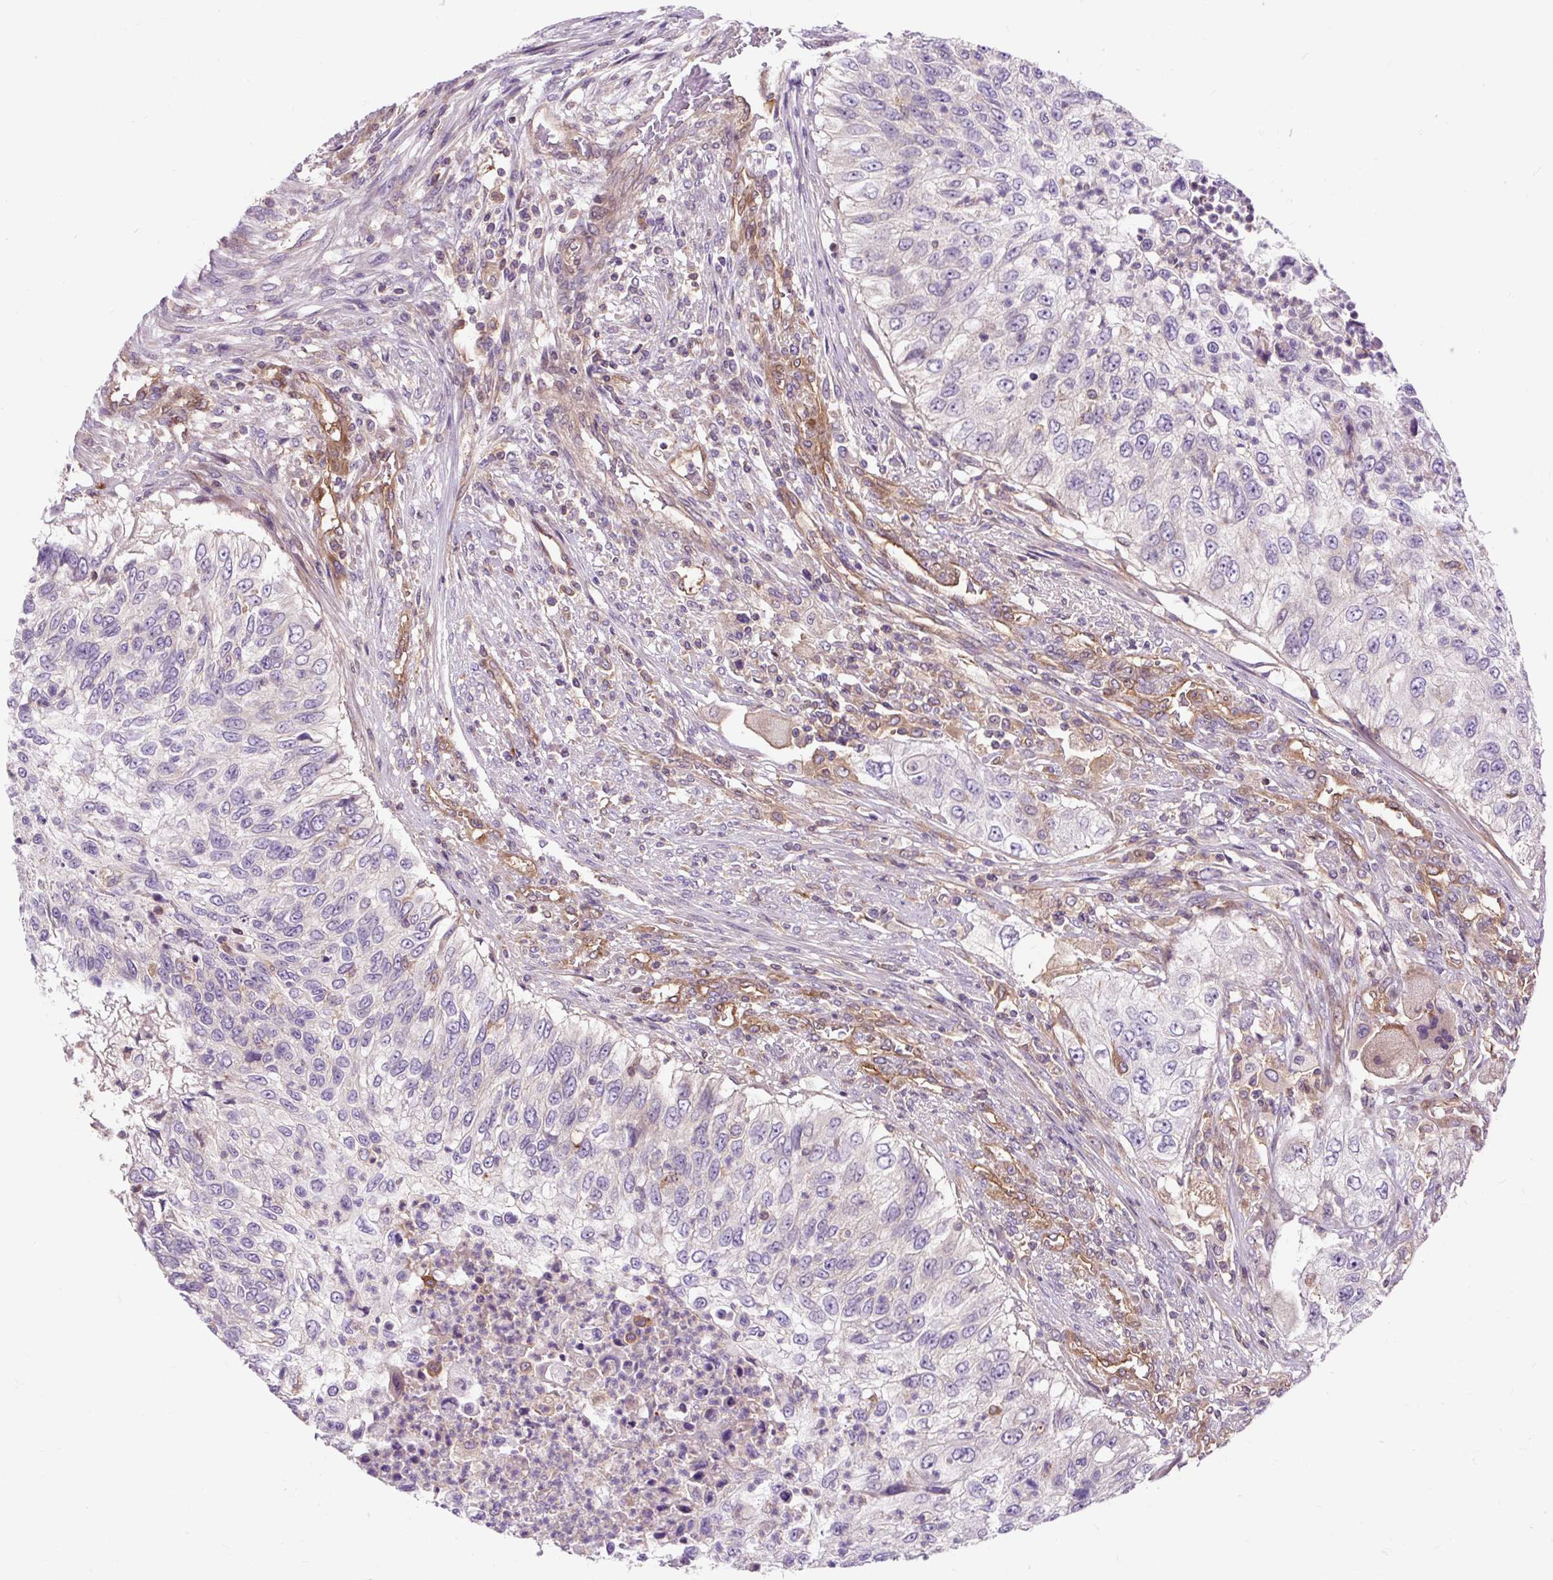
{"staining": {"intensity": "negative", "quantity": "none", "location": "none"}, "tissue": "urothelial cancer", "cell_type": "Tumor cells", "image_type": "cancer", "snomed": [{"axis": "morphology", "description": "Urothelial carcinoma, High grade"}, {"axis": "topography", "description": "Urinary bladder"}], "caption": "The image exhibits no staining of tumor cells in urothelial cancer.", "gene": "PCDHGB3", "patient": {"sex": "female", "age": 60}}